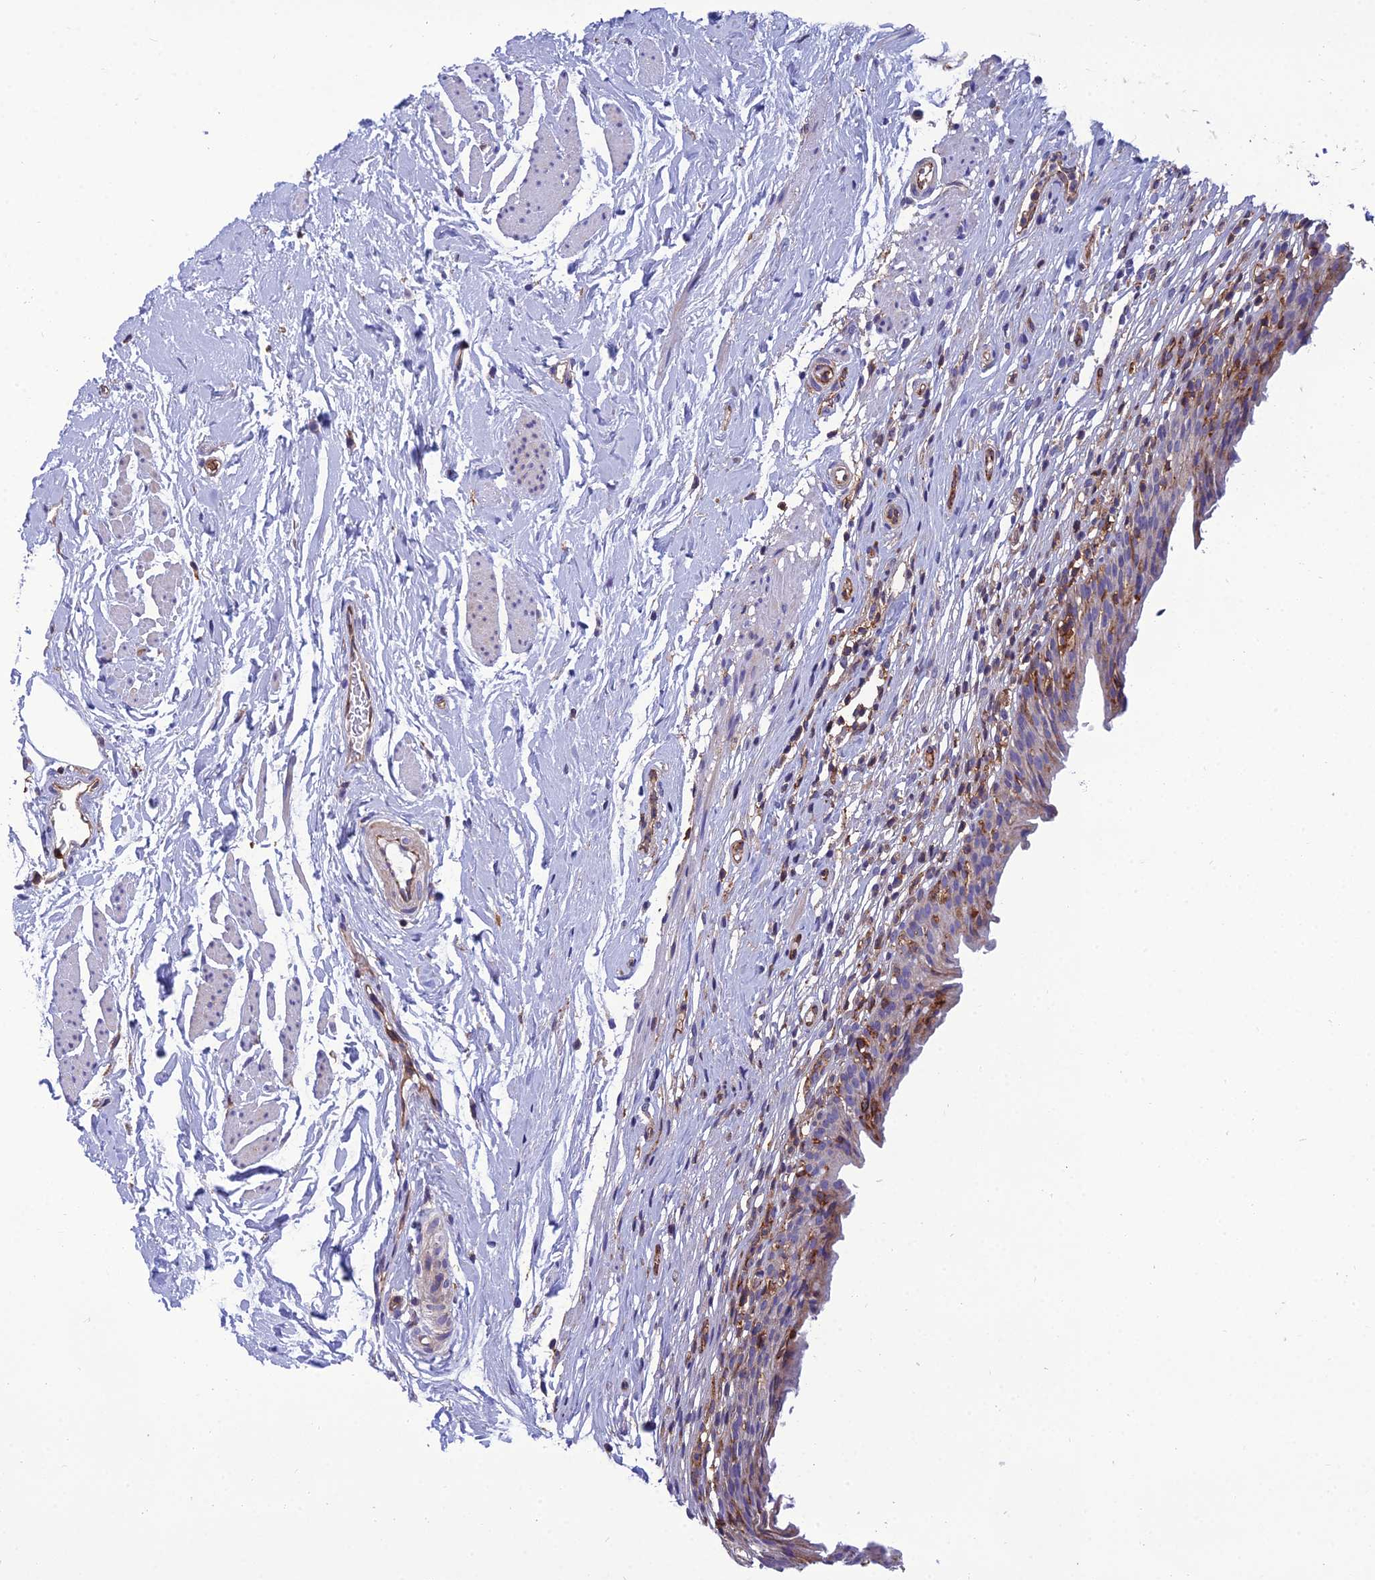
{"staining": {"intensity": "negative", "quantity": "none", "location": "none"}, "tissue": "urinary bladder", "cell_type": "Urothelial cells", "image_type": "normal", "snomed": [{"axis": "morphology", "description": "Normal tissue, NOS"}, {"axis": "morphology", "description": "Inflammation, NOS"}, {"axis": "topography", "description": "Urinary bladder"}], "caption": "This image is of benign urinary bladder stained with immunohistochemistry to label a protein in brown with the nuclei are counter-stained blue. There is no expression in urothelial cells. Nuclei are stained in blue.", "gene": "PPP1R18", "patient": {"sex": "male", "age": 63}}